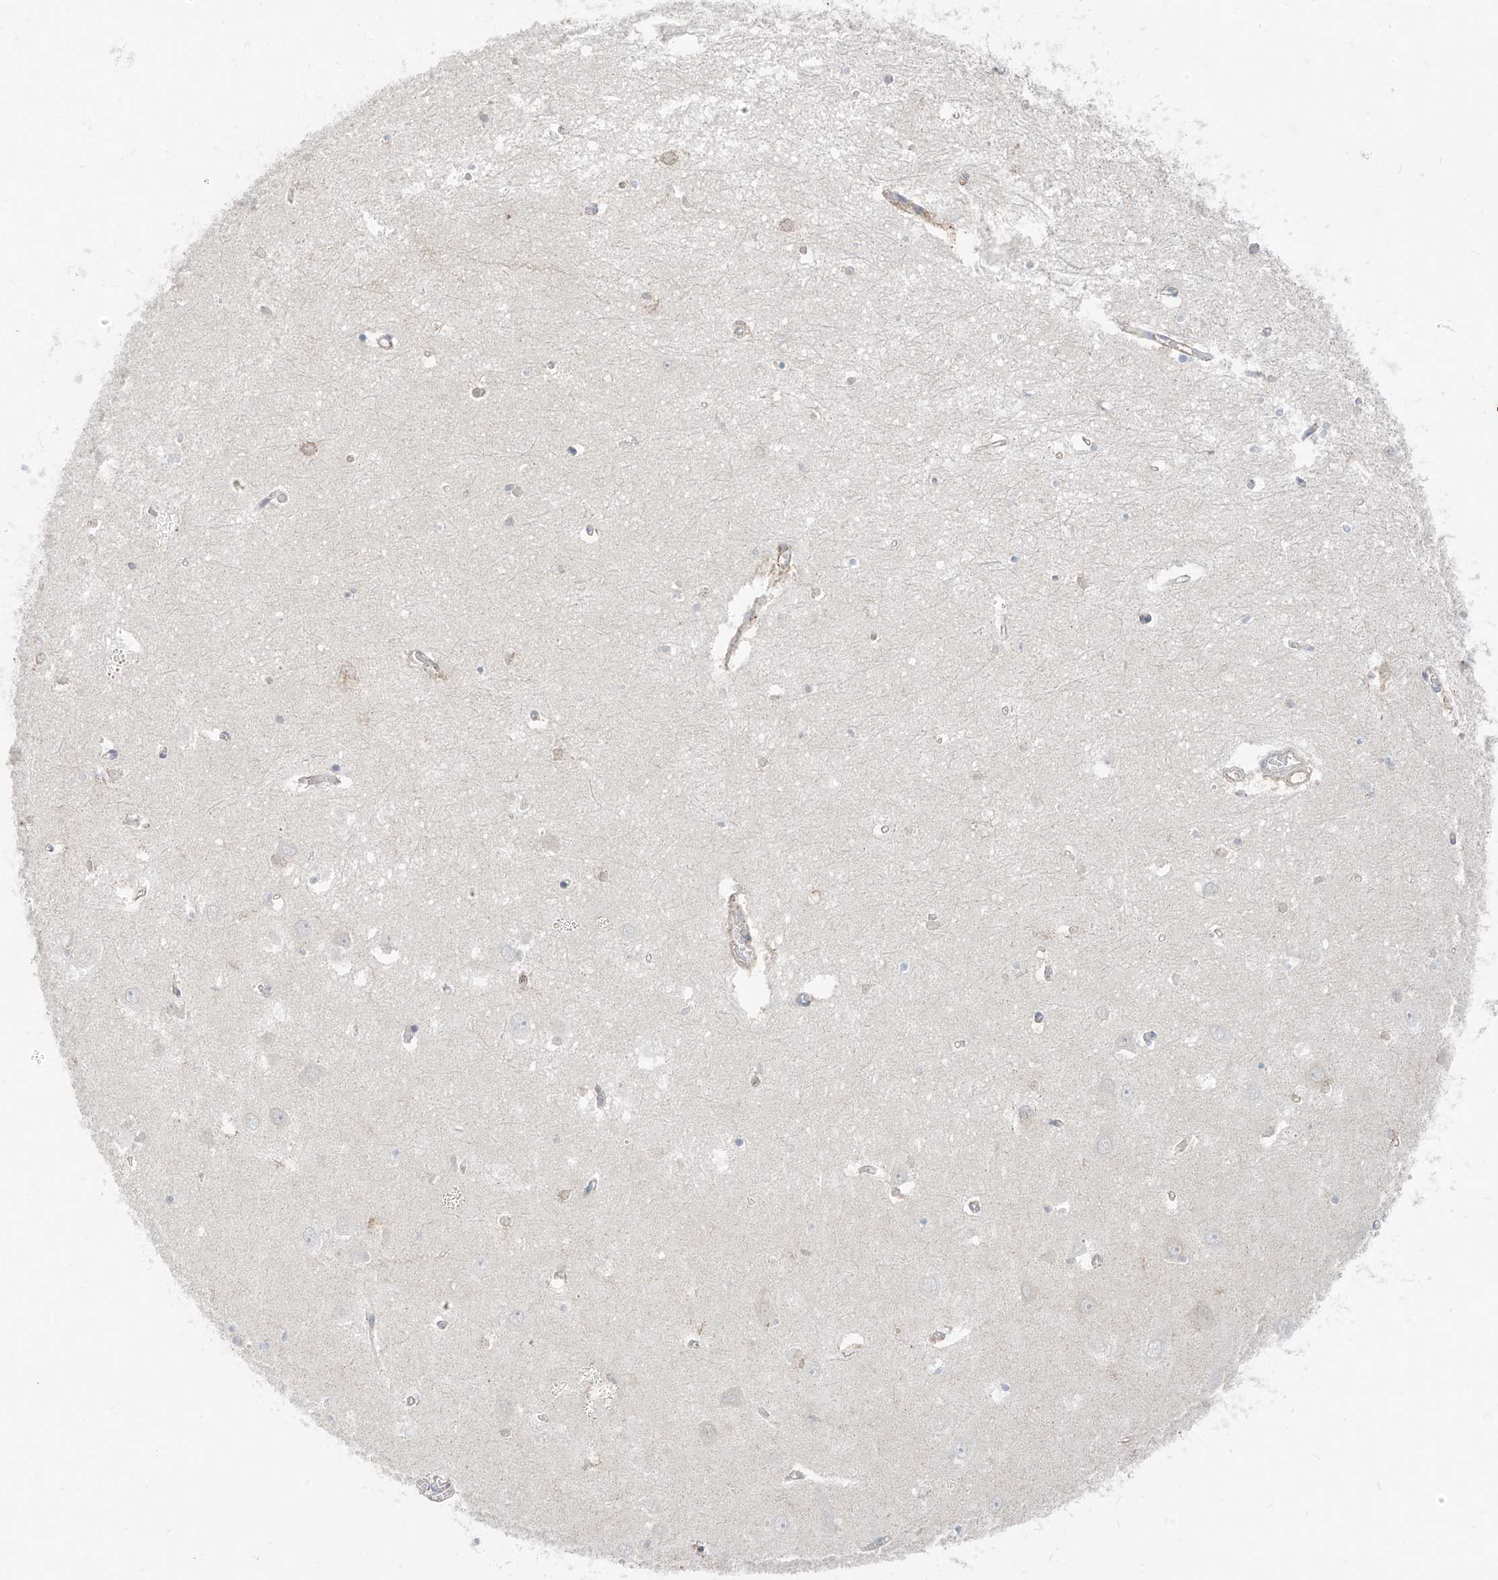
{"staining": {"intensity": "negative", "quantity": "none", "location": "none"}, "tissue": "hippocampus", "cell_type": "Glial cells", "image_type": "normal", "snomed": [{"axis": "morphology", "description": "Normal tissue, NOS"}, {"axis": "topography", "description": "Hippocampus"}], "caption": "Immunohistochemical staining of normal human hippocampus demonstrates no significant expression in glial cells.", "gene": "ETHE1", "patient": {"sex": "male", "age": 70}}